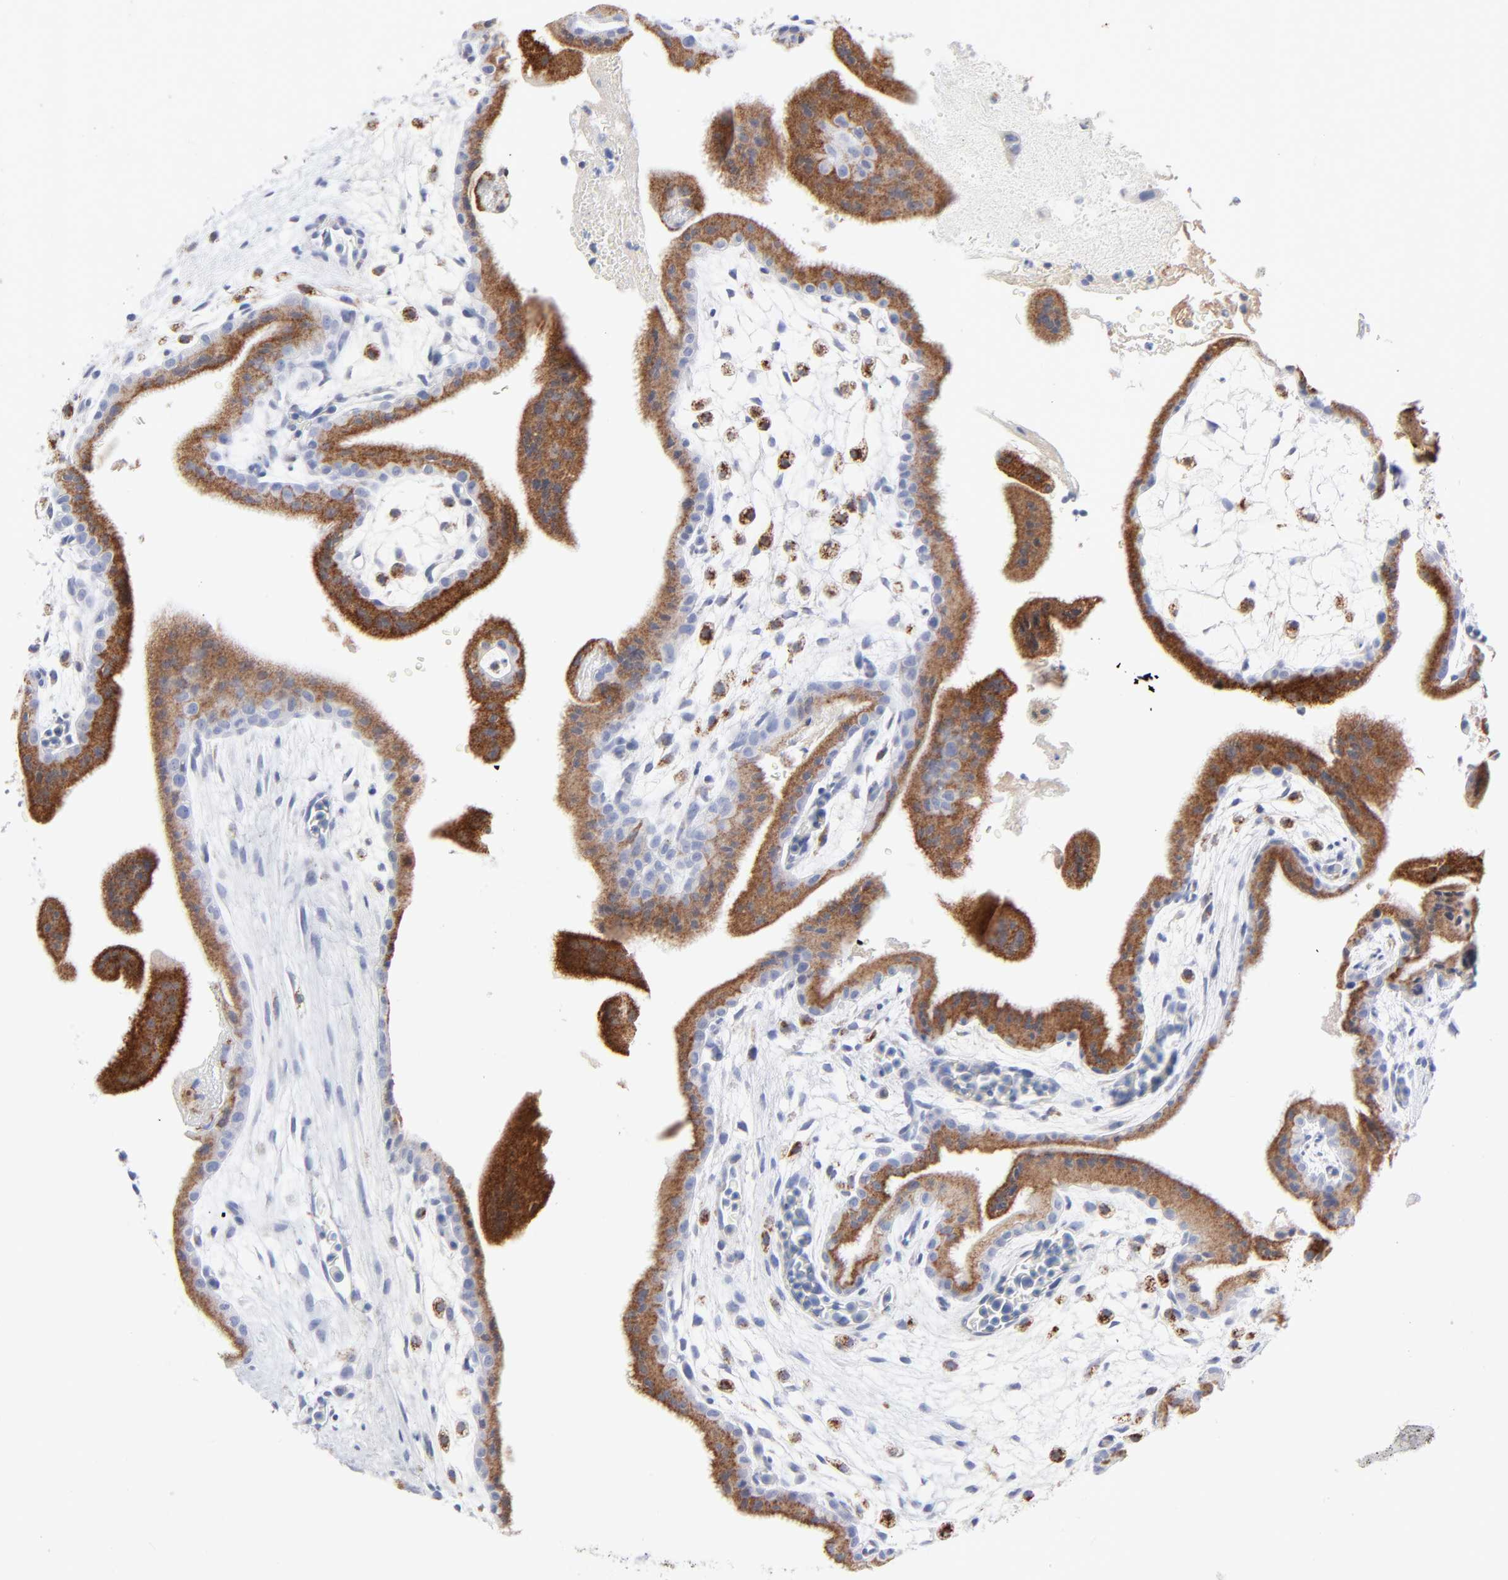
{"staining": {"intensity": "moderate", "quantity": ">75%", "location": "cytoplasmic/membranous"}, "tissue": "placenta", "cell_type": "Trophoblastic cells", "image_type": "normal", "snomed": [{"axis": "morphology", "description": "Normal tissue, NOS"}, {"axis": "topography", "description": "Placenta"}], "caption": "IHC photomicrograph of unremarkable human placenta stained for a protein (brown), which reveals medium levels of moderate cytoplasmic/membranous positivity in about >75% of trophoblastic cells.", "gene": "CHCHD10", "patient": {"sex": "female", "age": 35}}